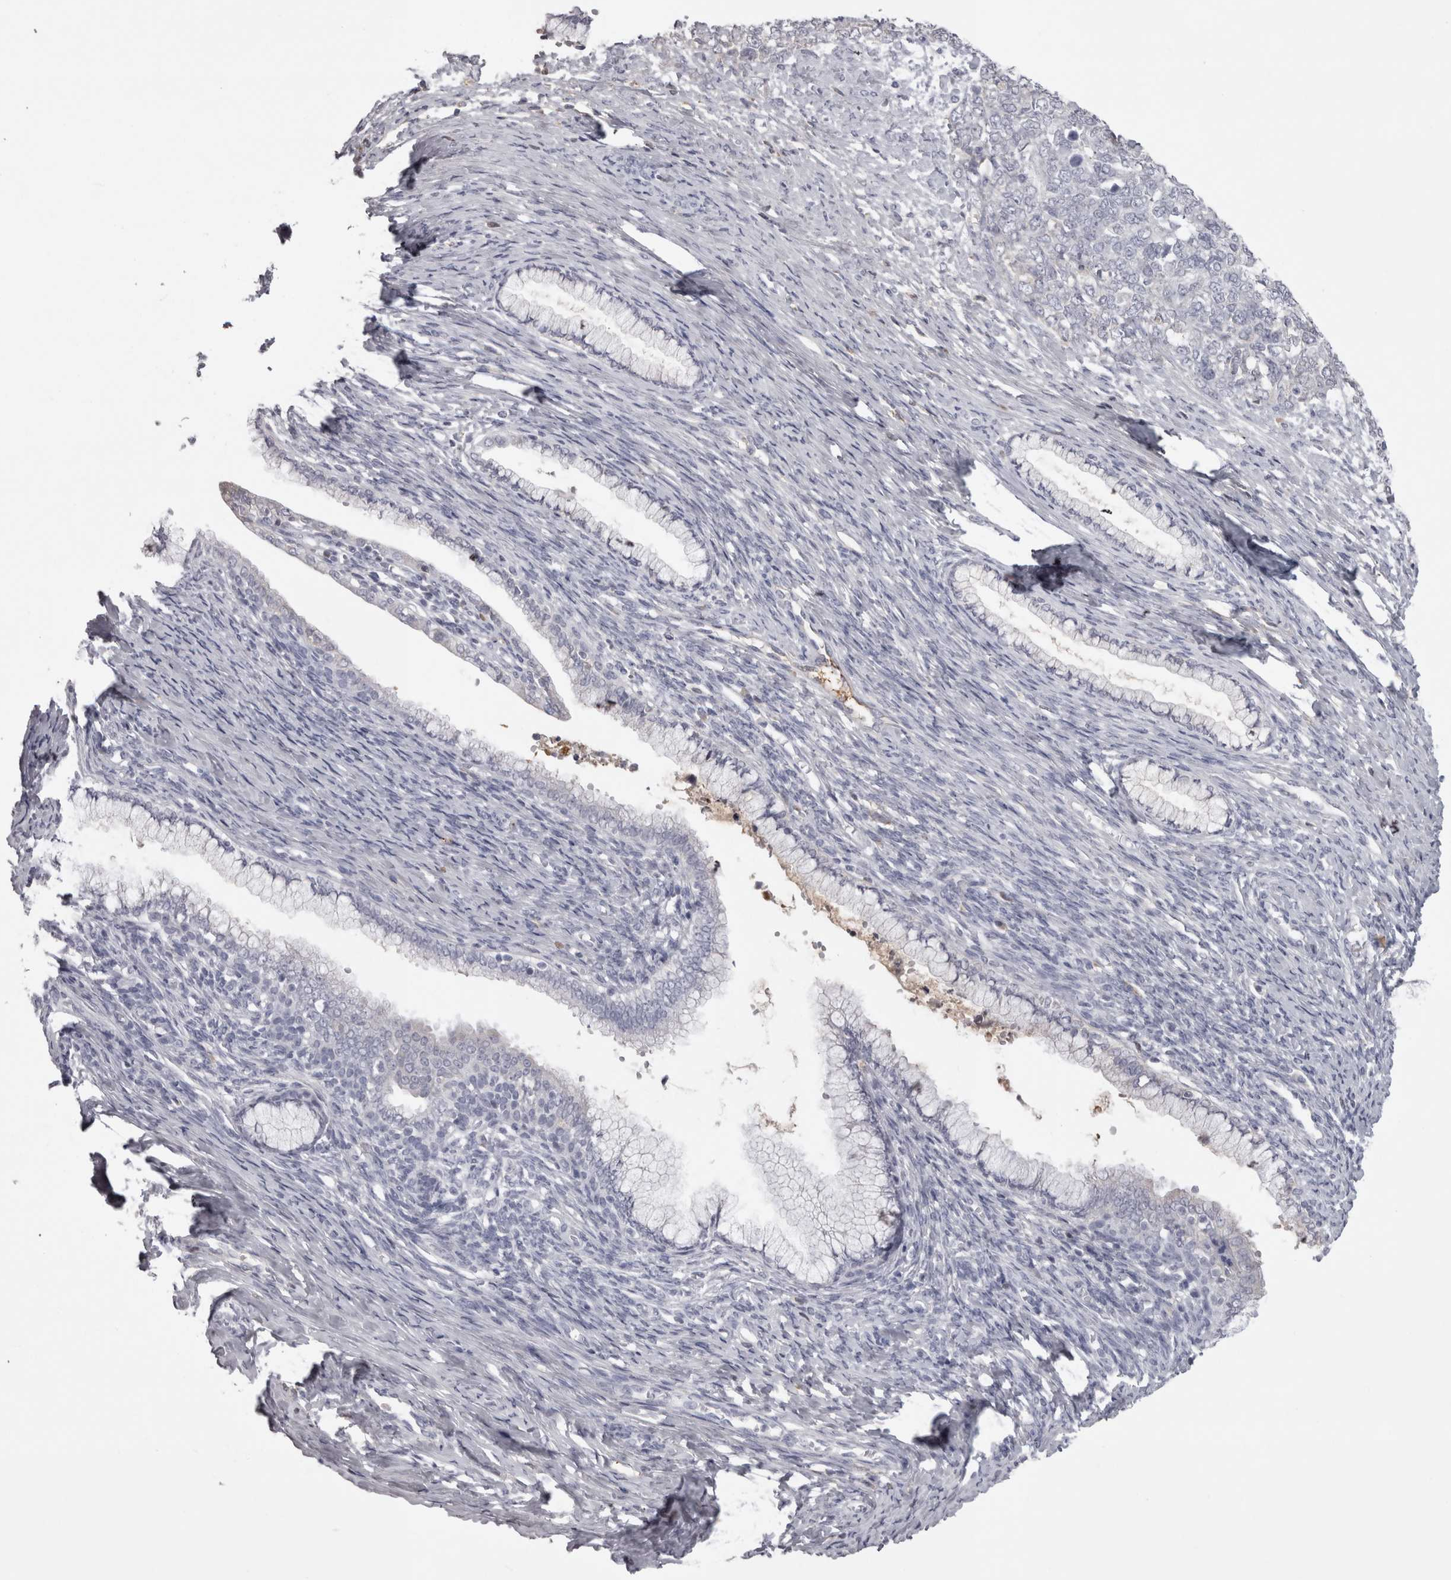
{"staining": {"intensity": "negative", "quantity": "none", "location": "none"}, "tissue": "cervical cancer", "cell_type": "Tumor cells", "image_type": "cancer", "snomed": [{"axis": "morphology", "description": "Squamous cell carcinoma, NOS"}, {"axis": "topography", "description": "Cervix"}], "caption": "There is no significant staining in tumor cells of cervical cancer (squamous cell carcinoma).", "gene": "SAA4", "patient": {"sex": "female", "age": 63}}